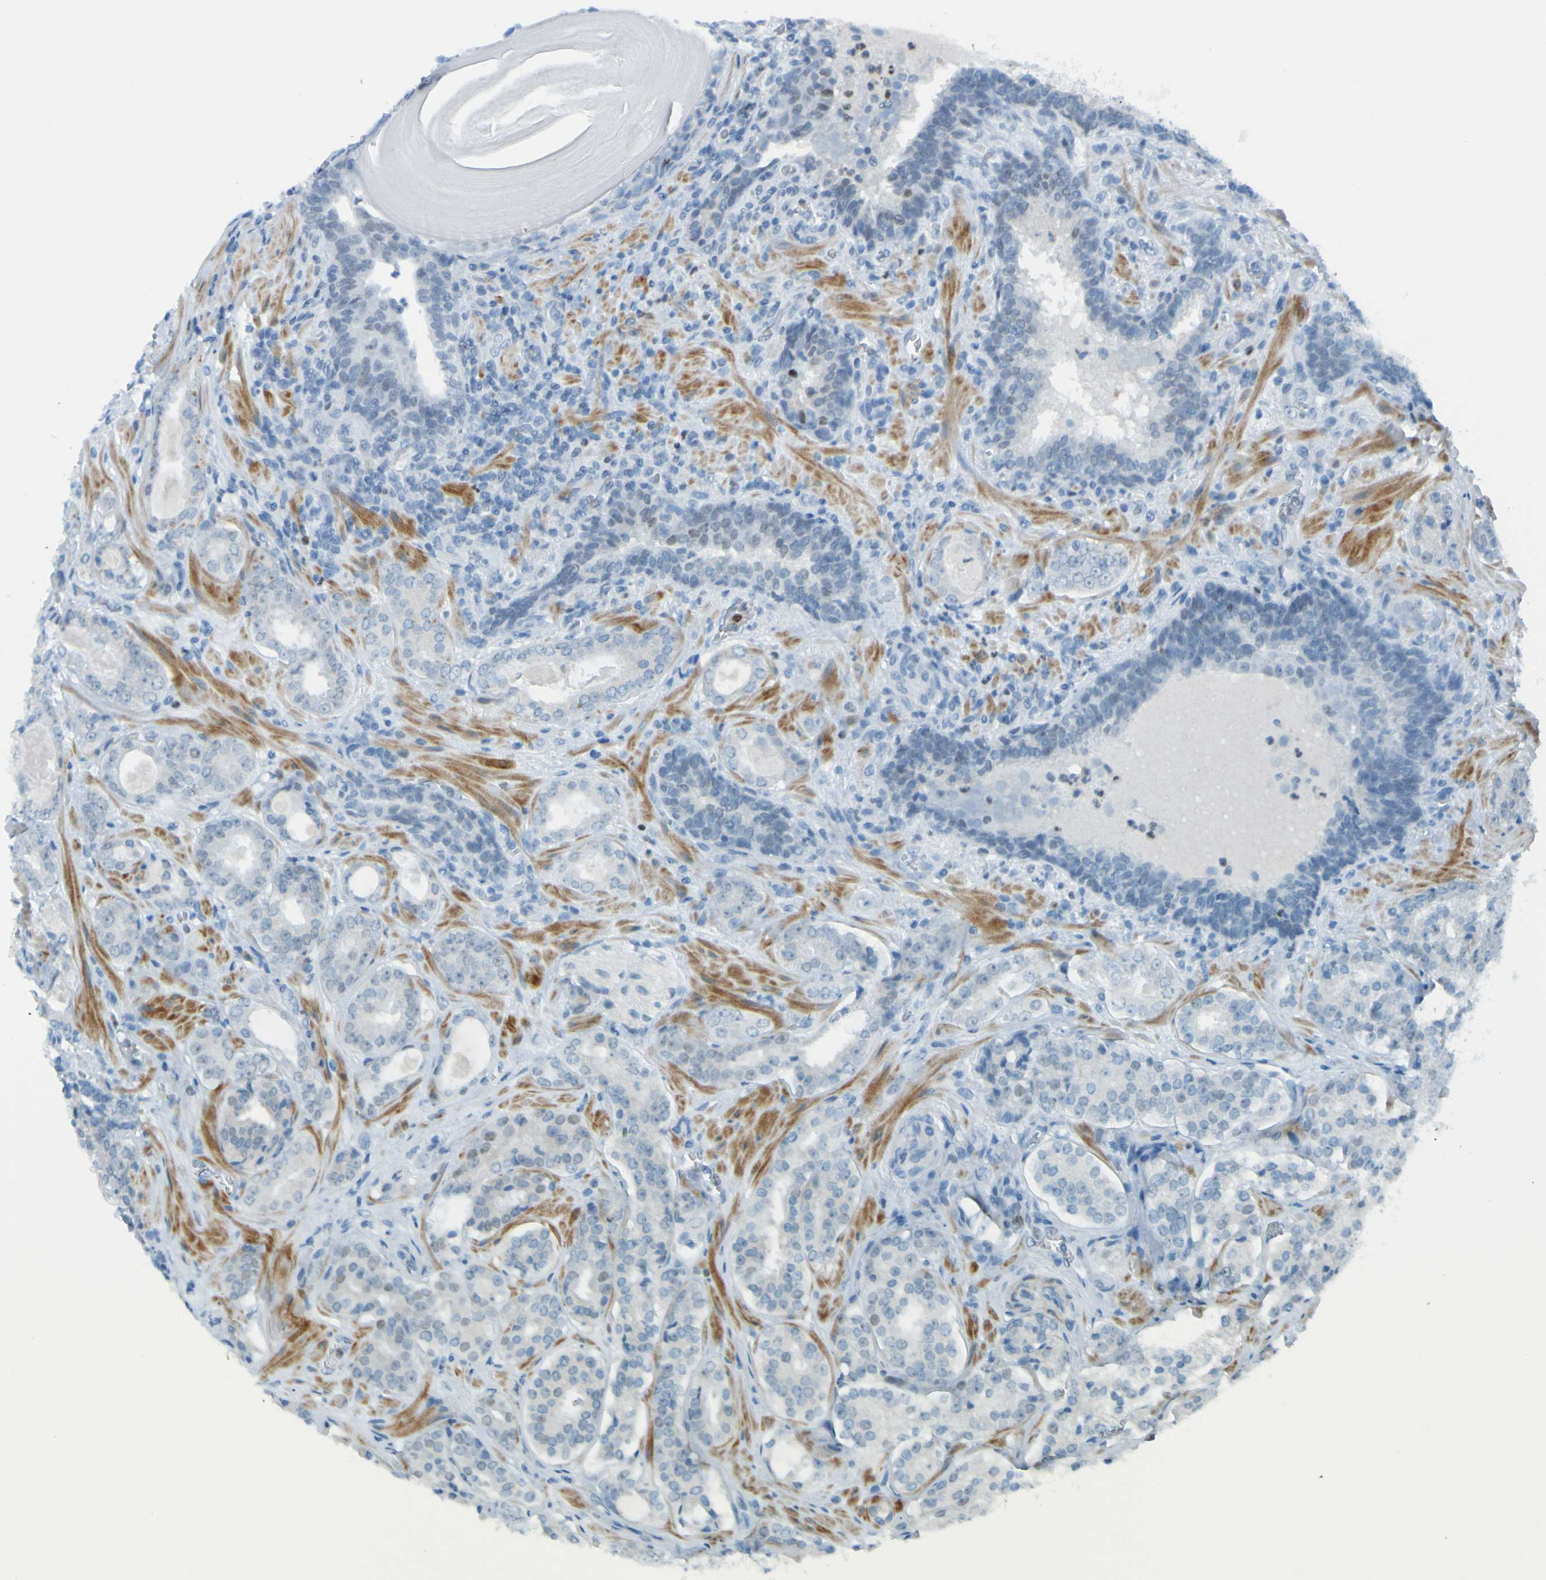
{"staining": {"intensity": "negative", "quantity": "none", "location": "none"}, "tissue": "prostate cancer", "cell_type": "Tumor cells", "image_type": "cancer", "snomed": [{"axis": "morphology", "description": "Adenocarcinoma, High grade"}, {"axis": "topography", "description": "Prostate"}], "caption": "A photomicrograph of prostate cancer stained for a protein shows no brown staining in tumor cells.", "gene": "USP36", "patient": {"sex": "male", "age": 60}}